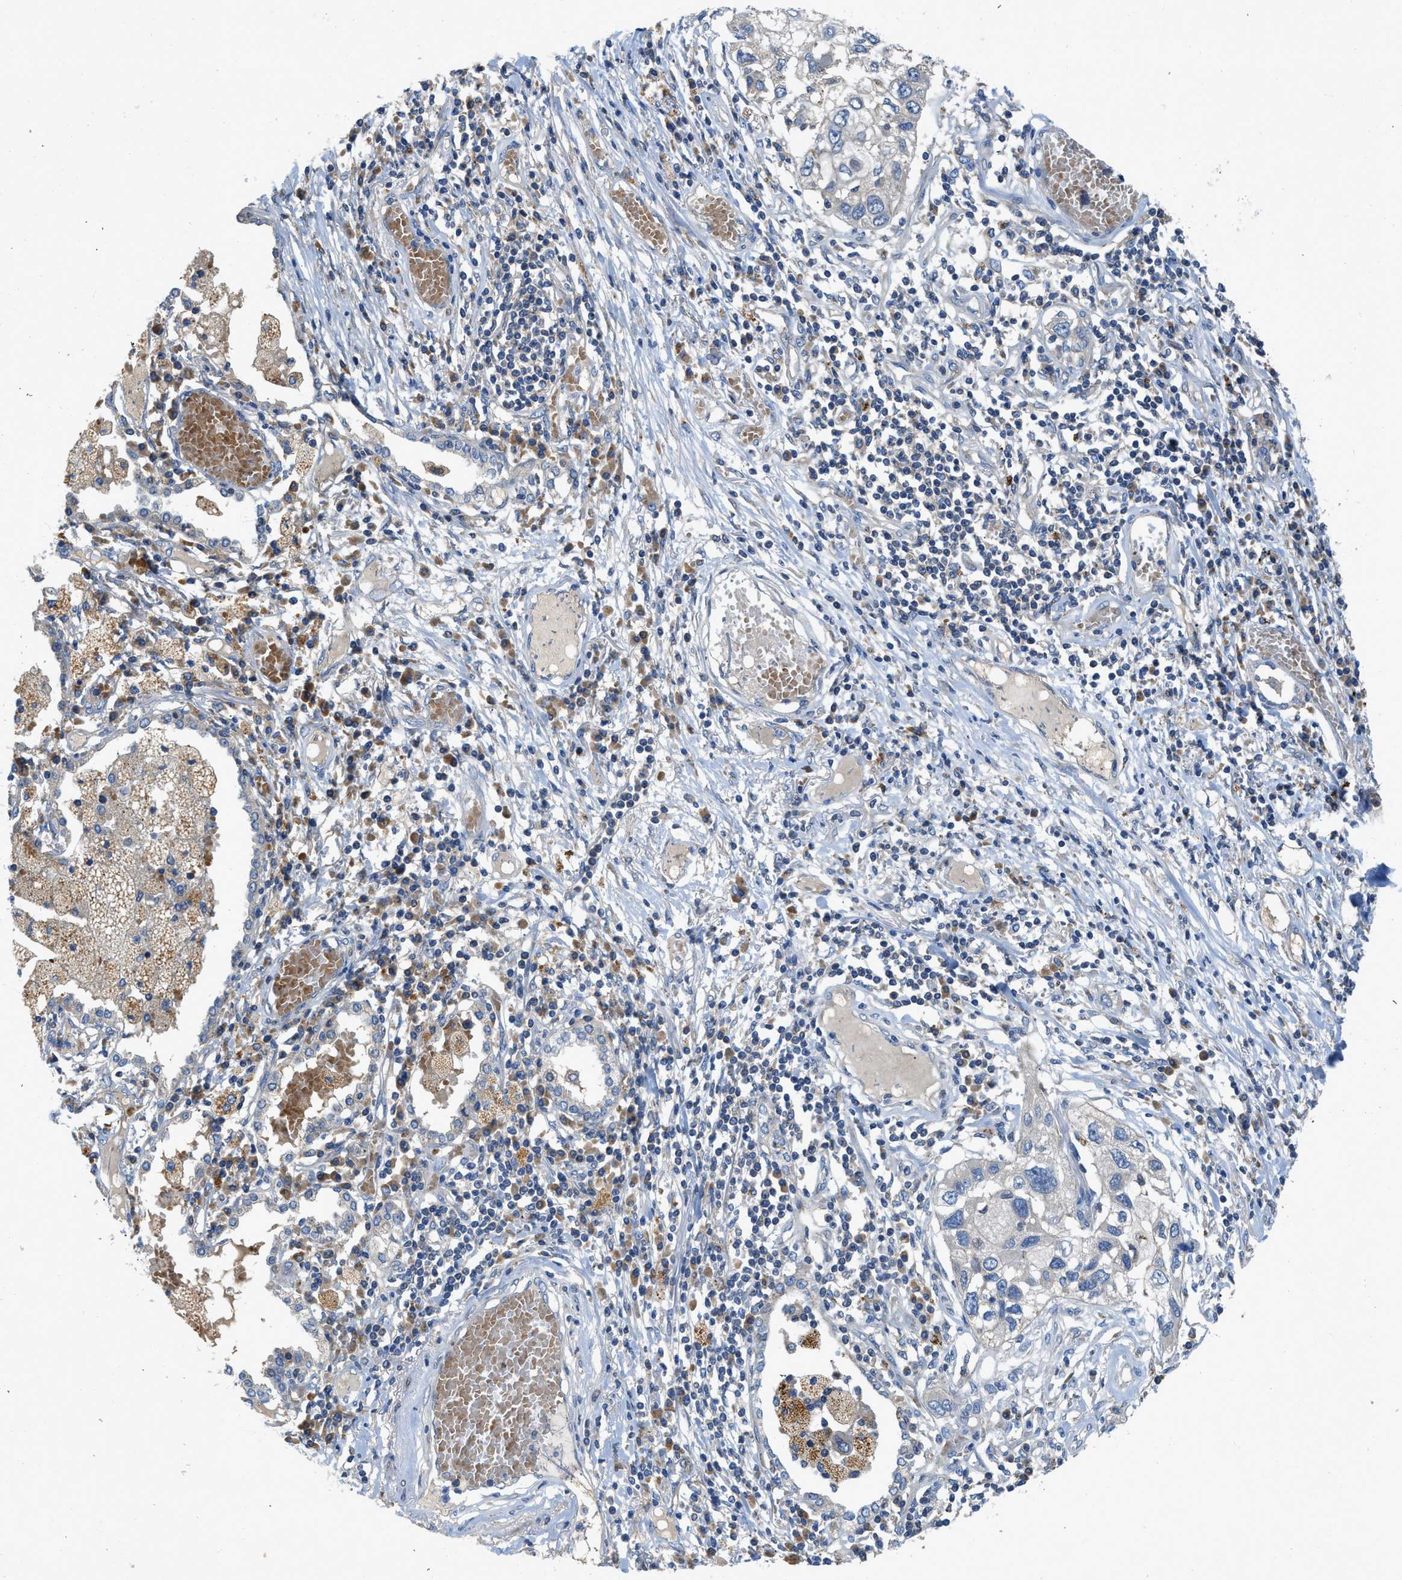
{"staining": {"intensity": "negative", "quantity": "none", "location": "none"}, "tissue": "lung cancer", "cell_type": "Tumor cells", "image_type": "cancer", "snomed": [{"axis": "morphology", "description": "Squamous cell carcinoma, NOS"}, {"axis": "topography", "description": "Lung"}], "caption": "Immunohistochemical staining of human squamous cell carcinoma (lung) exhibits no significant staining in tumor cells.", "gene": "TMEM248", "patient": {"sex": "male", "age": 71}}